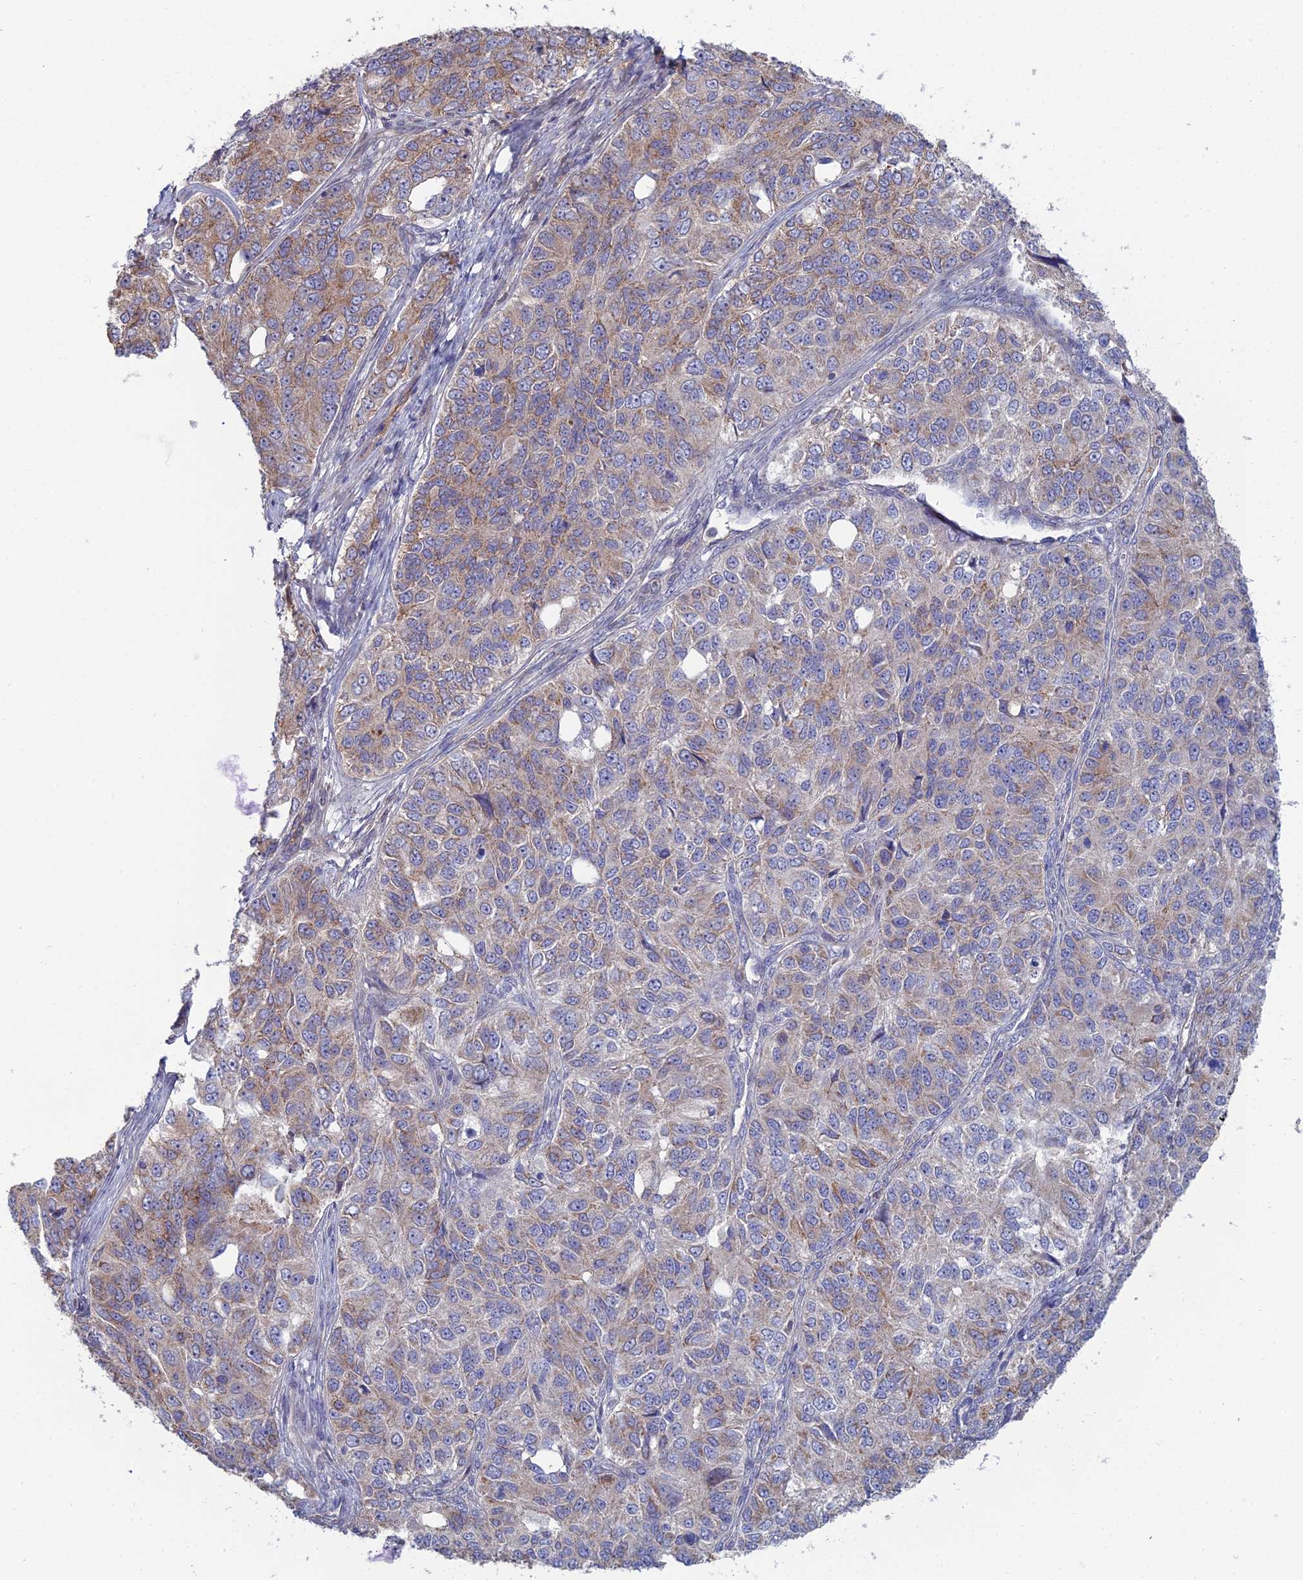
{"staining": {"intensity": "moderate", "quantity": "25%-75%", "location": "cytoplasmic/membranous"}, "tissue": "ovarian cancer", "cell_type": "Tumor cells", "image_type": "cancer", "snomed": [{"axis": "morphology", "description": "Carcinoma, endometroid"}, {"axis": "topography", "description": "Ovary"}], "caption": "This histopathology image reveals ovarian cancer (endometroid carcinoma) stained with IHC to label a protein in brown. The cytoplasmic/membranous of tumor cells show moderate positivity for the protein. Nuclei are counter-stained blue.", "gene": "ARL16", "patient": {"sex": "female", "age": 51}}